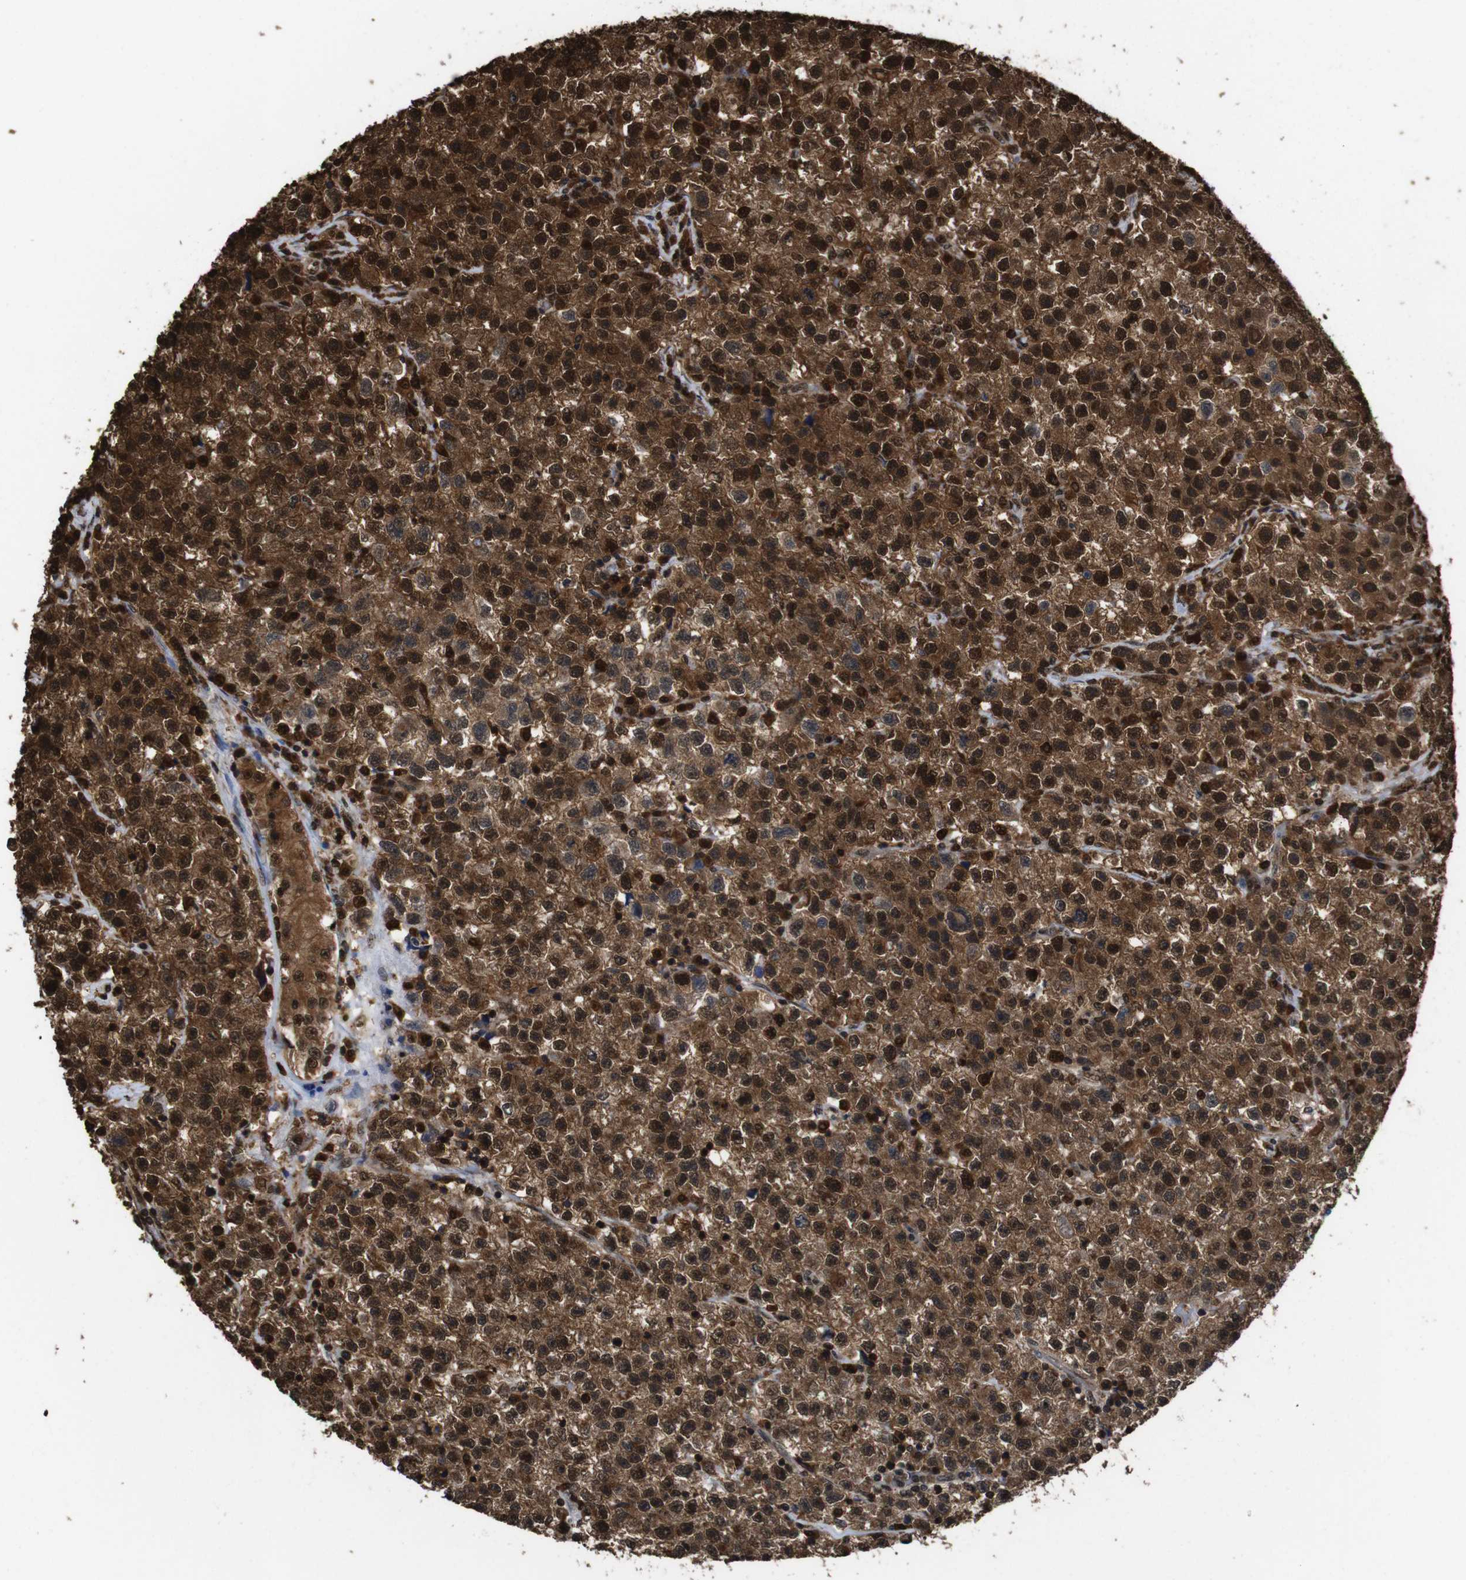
{"staining": {"intensity": "strong", "quantity": ">75%", "location": "cytoplasmic/membranous,nuclear"}, "tissue": "testis cancer", "cell_type": "Tumor cells", "image_type": "cancer", "snomed": [{"axis": "morphology", "description": "Seminoma, NOS"}, {"axis": "topography", "description": "Testis"}], "caption": "A brown stain labels strong cytoplasmic/membranous and nuclear expression of a protein in seminoma (testis) tumor cells. (DAB IHC with brightfield microscopy, high magnification).", "gene": "VCP", "patient": {"sex": "male", "age": 22}}